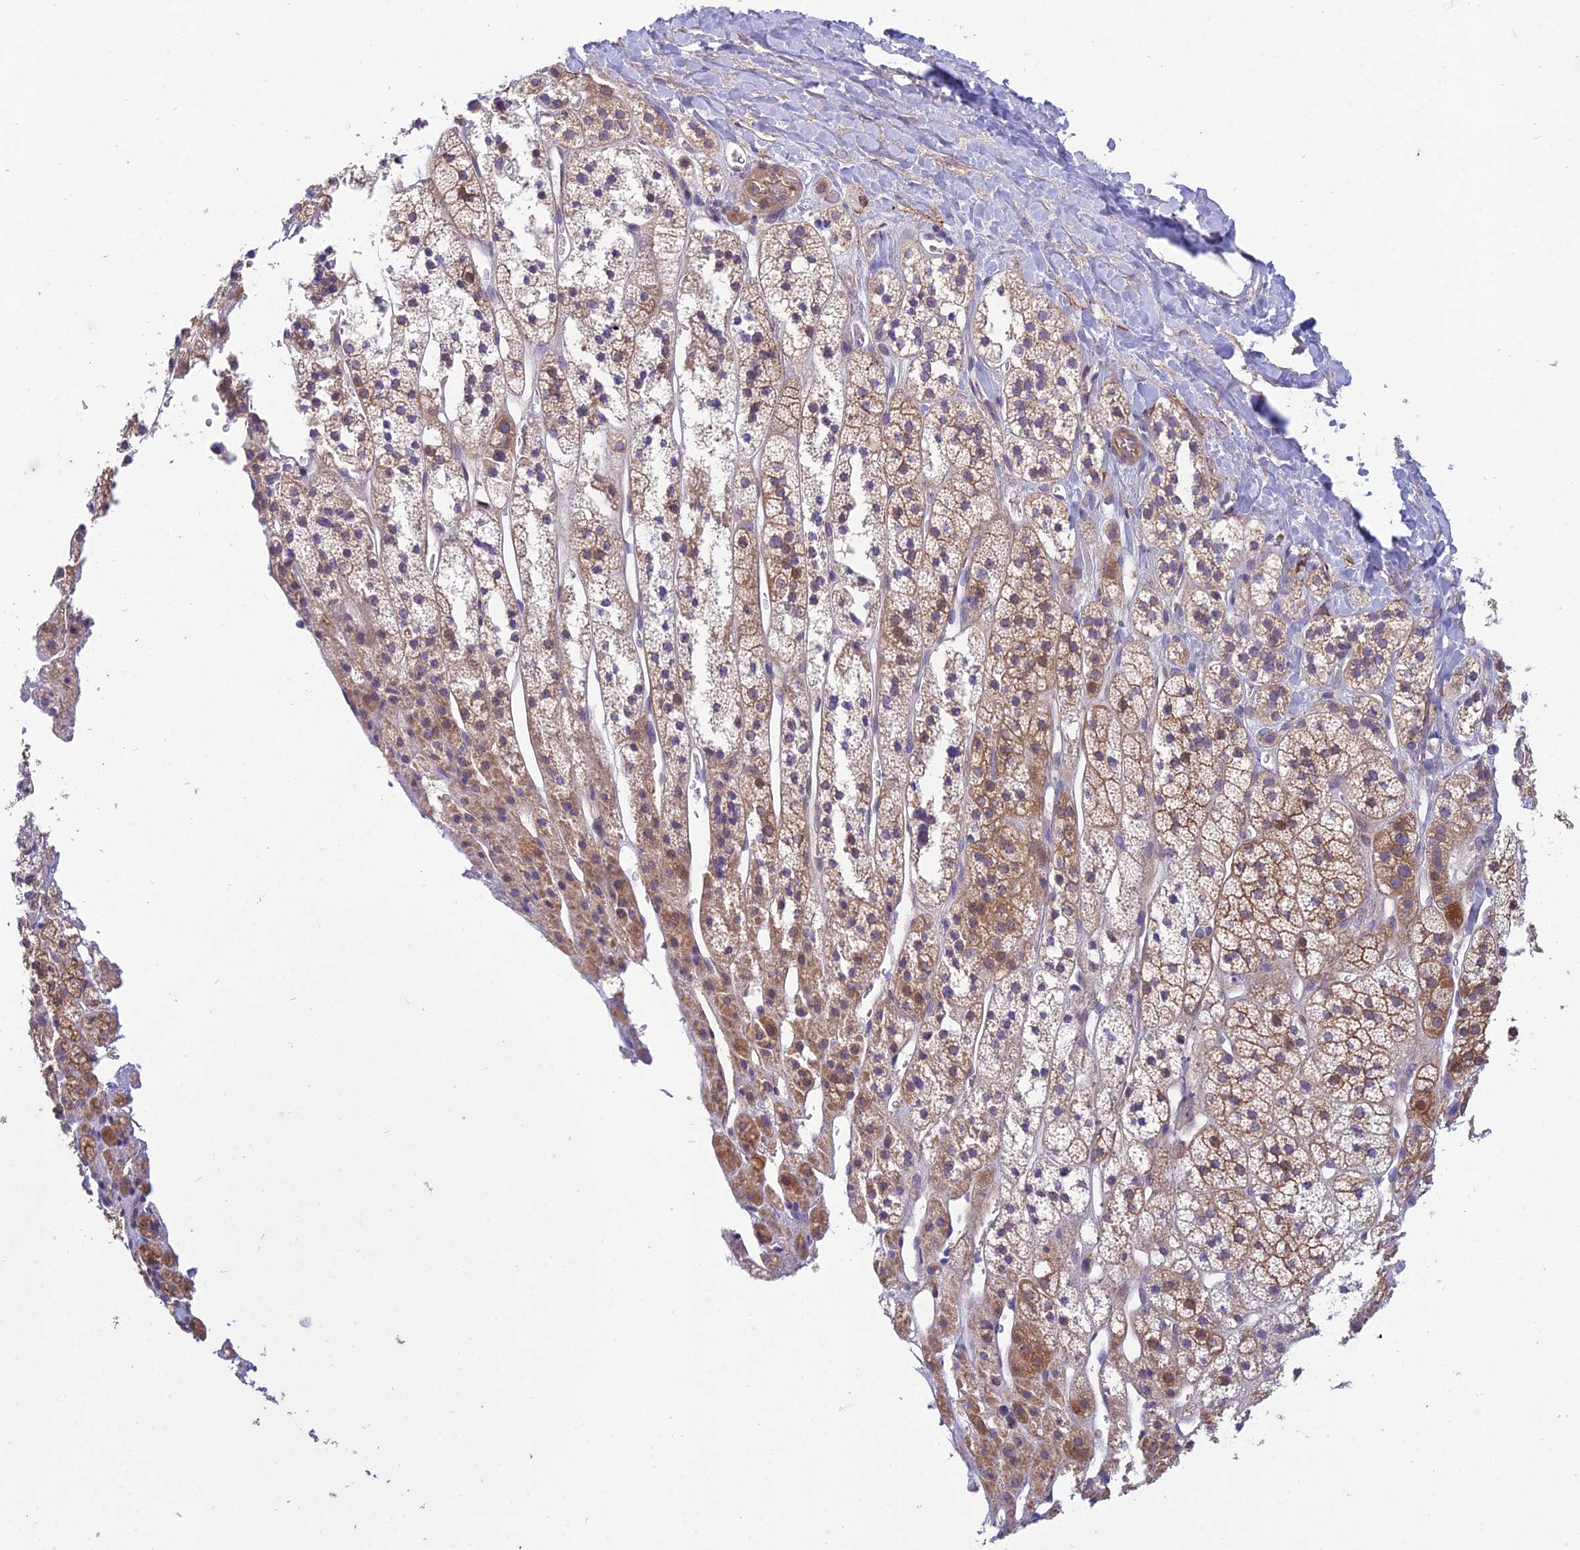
{"staining": {"intensity": "moderate", "quantity": ">75%", "location": "cytoplasmic/membranous"}, "tissue": "adrenal gland", "cell_type": "Glandular cells", "image_type": "normal", "snomed": [{"axis": "morphology", "description": "Normal tissue, NOS"}, {"axis": "topography", "description": "Adrenal gland"}], "caption": "Protein staining displays moderate cytoplasmic/membranous positivity in approximately >75% of glandular cells in normal adrenal gland.", "gene": "DUS2", "patient": {"sex": "male", "age": 56}}